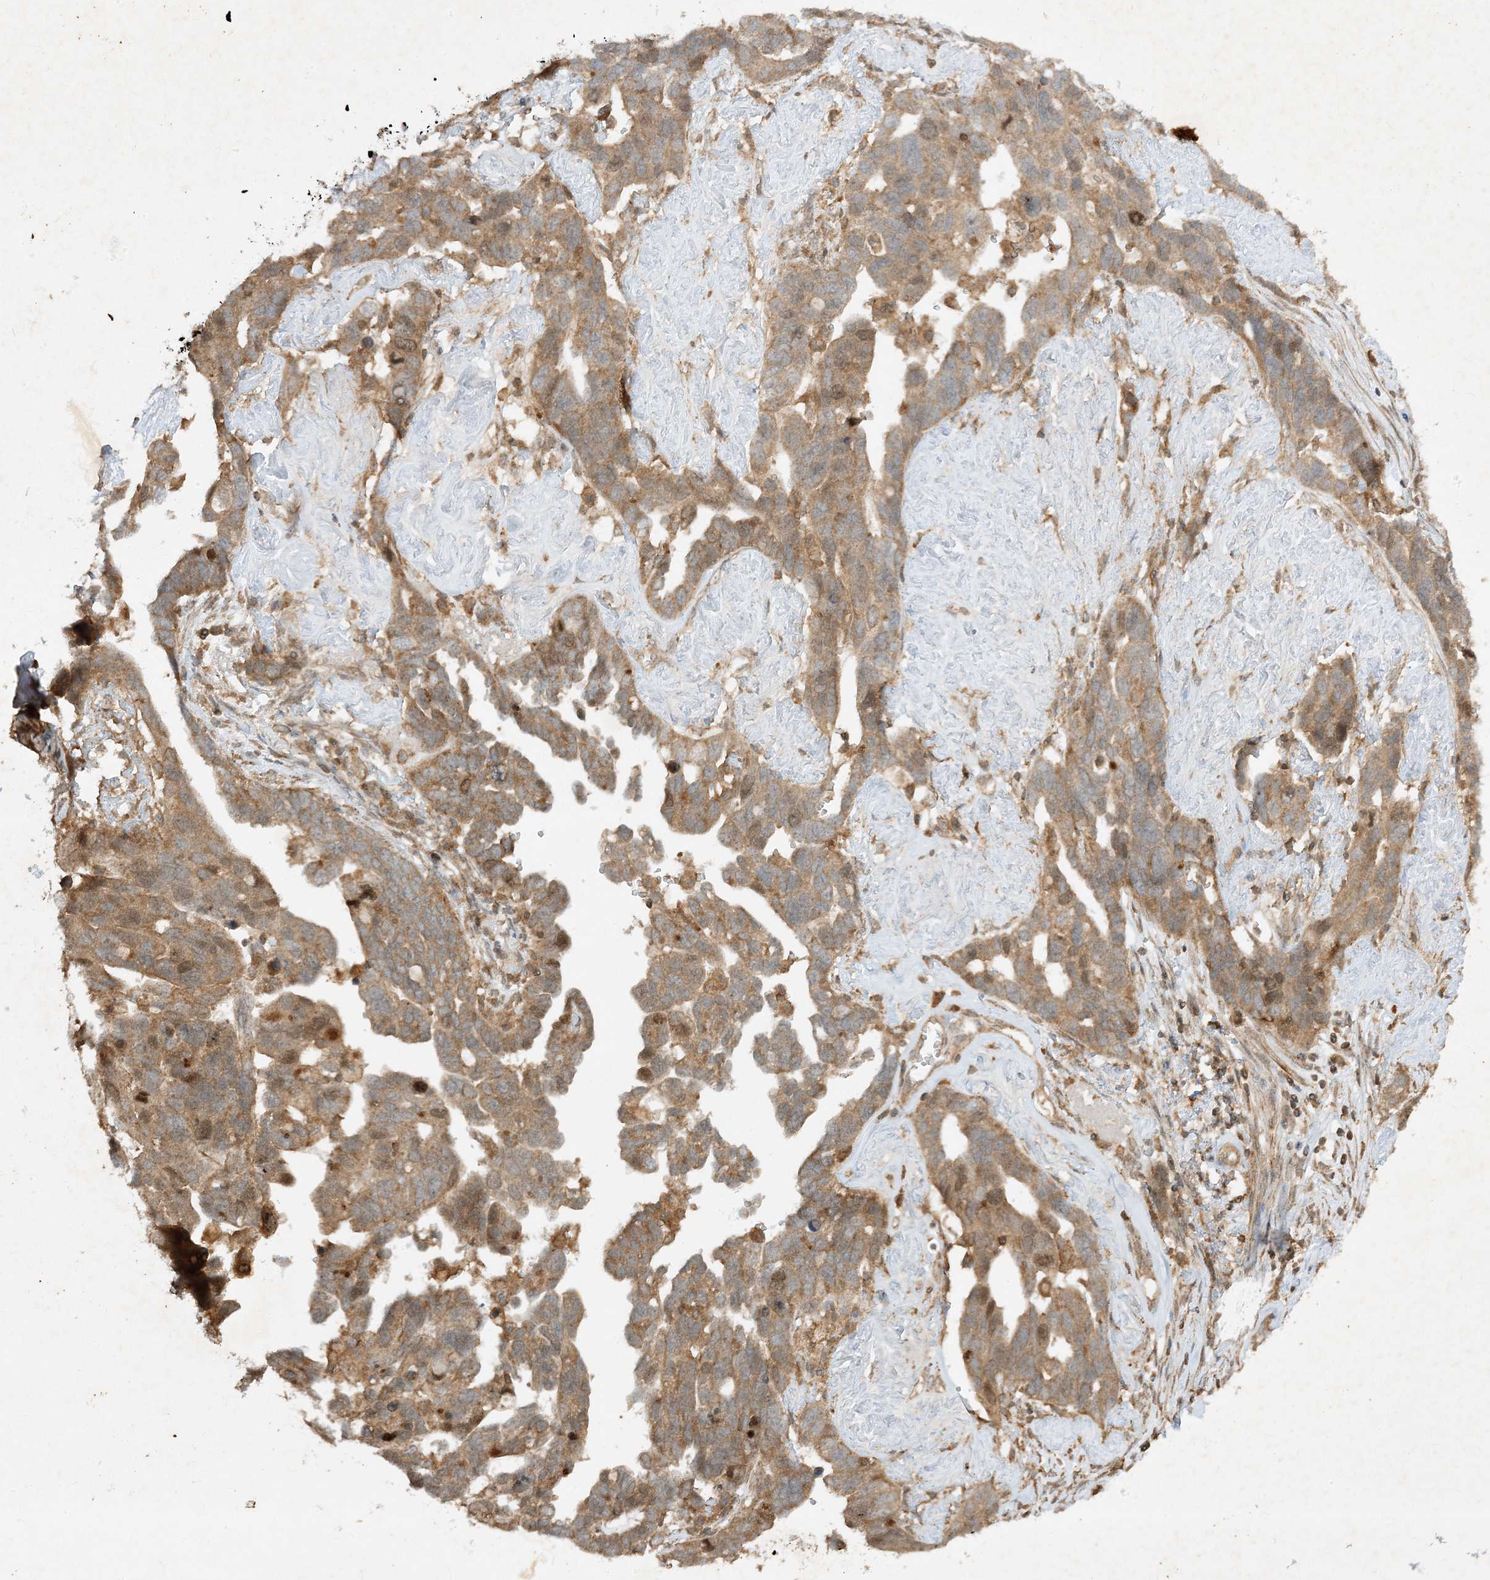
{"staining": {"intensity": "moderate", "quantity": ">75%", "location": "cytoplasmic/membranous"}, "tissue": "ovarian cancer", "cell_type": "Tumor cells", "image_type": "cancer", "snomed": [{"axis": "morphology", "description": "Cystadenocarcinoma, serous, NOS"}, {"axis": "topography", "description": "Ovary"}], "caption": "Moderate cytoplasmic/membranous positivity is seen in approximately >75% of tumor cells in ovarian serous cystadenocarcinoma.", "gene": "XRN1", "patient": {"sex": "female", "age": 54}}